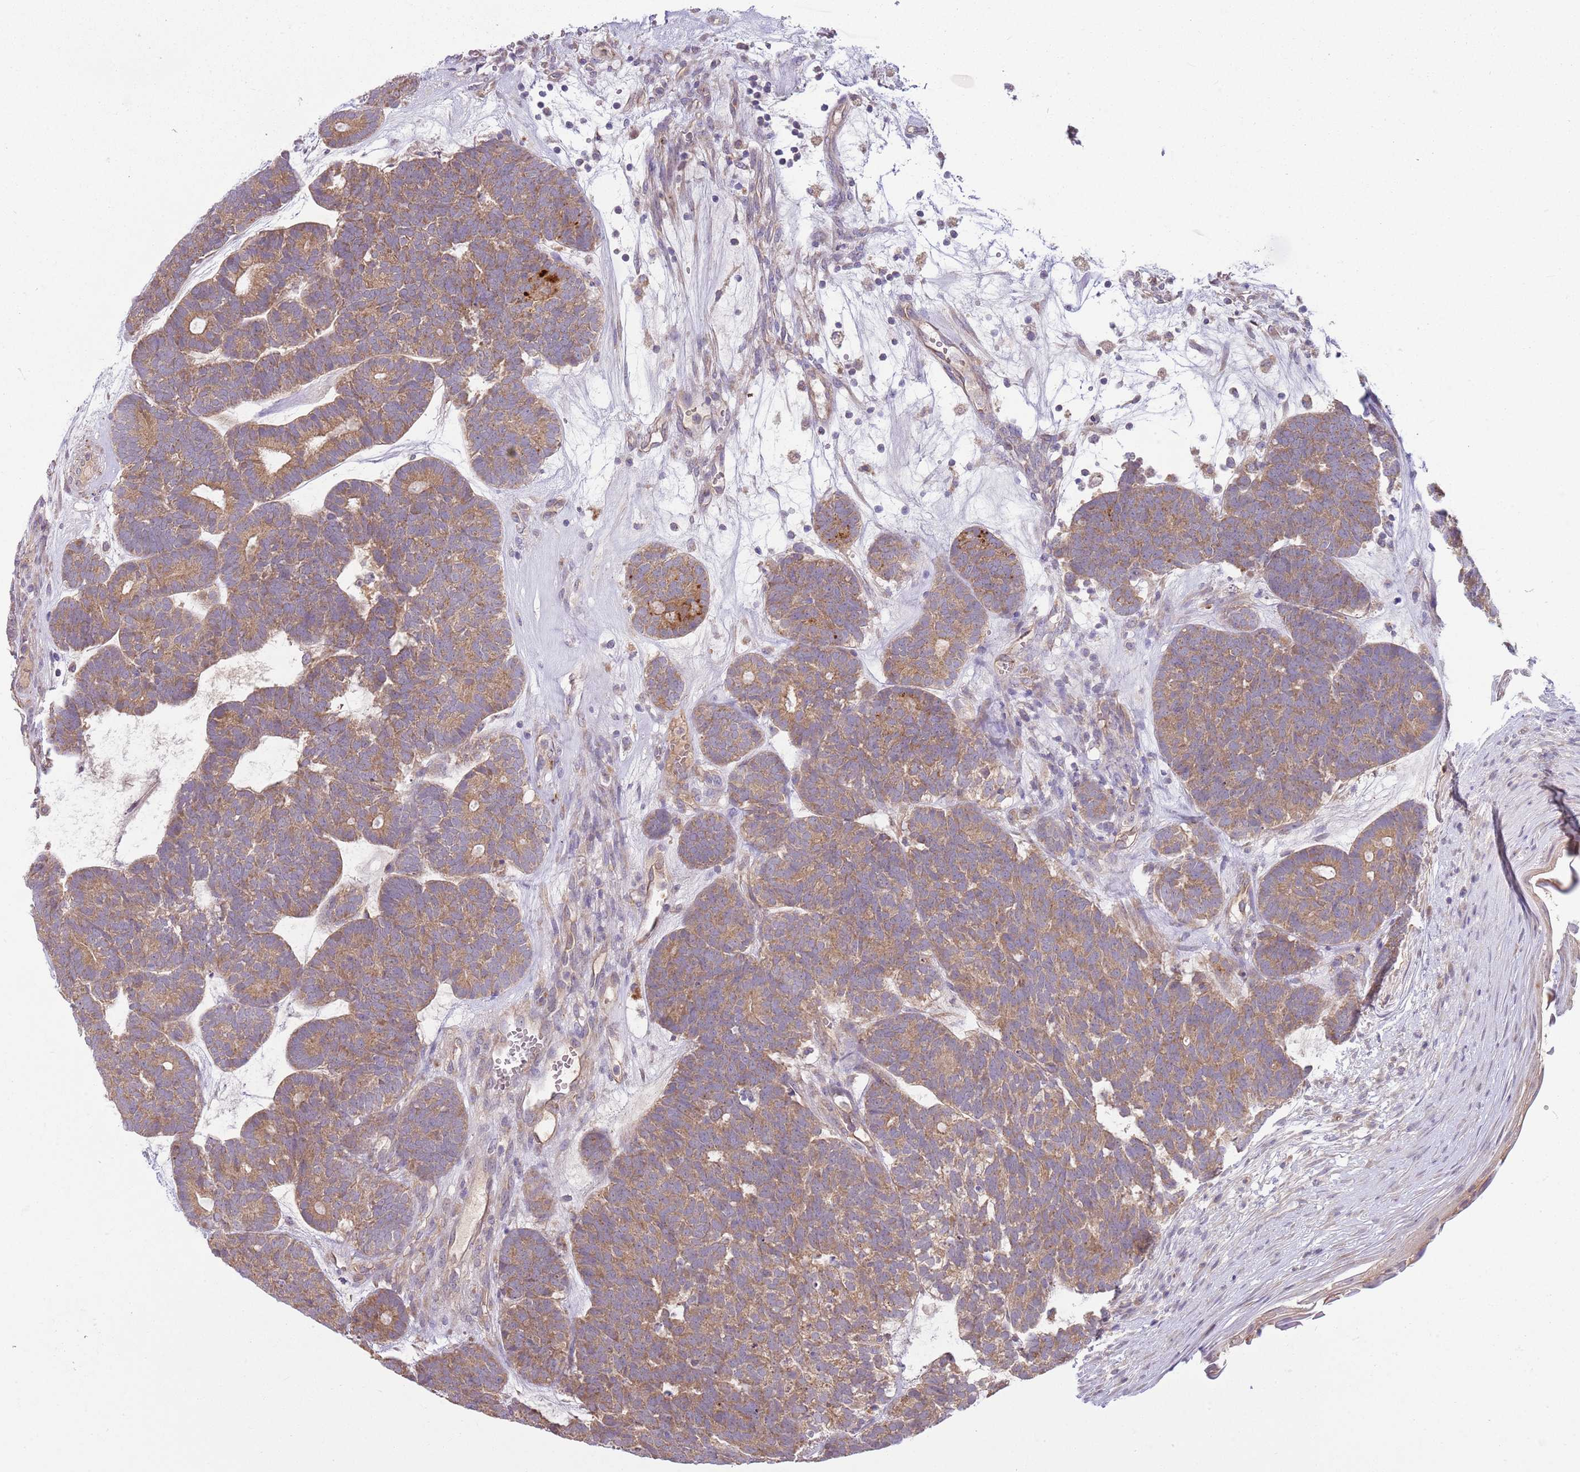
{"staining": {"intensity": "moderate", "quantity": ">75%", "location": "cytoplasmic/membranous"}, "tissue": "head and neck cancer", "cell_type": "Tumor cells", "image_type": "cancer", "snomed": [{"axis": "morphology", "description": "Adenocarcinoma, NOS"}, {"axis": "topography", "description": "Head-Neck"}], "caption": "Immunohistochemical staining of human head and neck adenocarcinoma demonstrates moderate cytoplasmic/membranous protein staining in about >75% of tumor cells.", "gene": "SKOR2", "patient": {"sex": "female", "age": 81}}